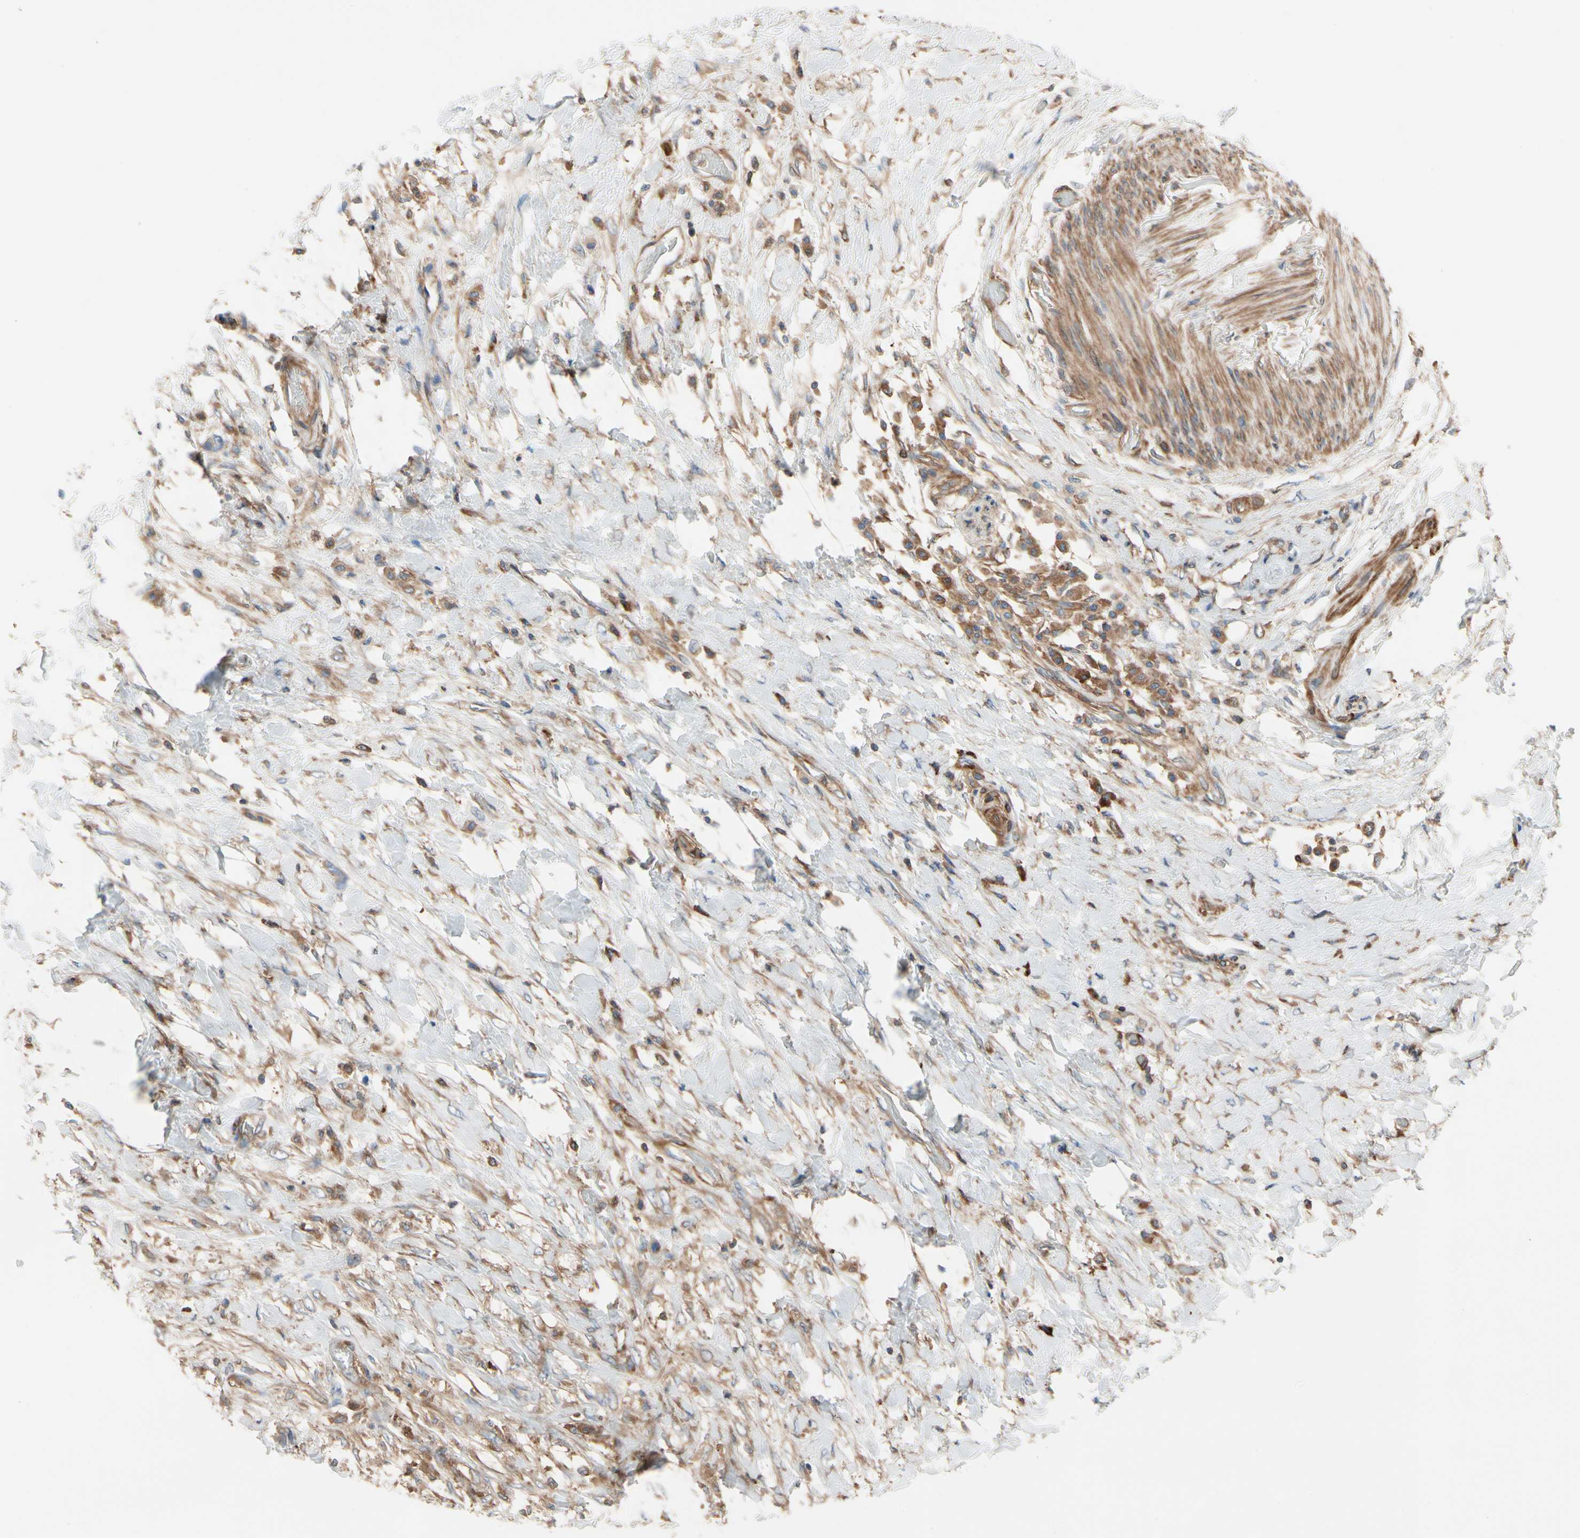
{"staining": {"intensity": "moderate", "quantity": ">75%", "location": "cytoplasmic/membranous"}, "tissue": "colorectal cancer", "cell_type": "Tumor cells", "image_type": "cancer", "snomed": [{"axis": "morphology", "description": "Adenocarcinoma, NOS"}, {"axis": "topography", "description": "Rectum"}], "caption": "A high-resolution micrograph shows immunohistochemistry staining of colorectal adenocarcinoma, which displays moderate cytoplasmic/membranous positivity in about >75% of tumor cells.", "gene": "ROCK1", "patient": {"sex": "female", "age": 77}}